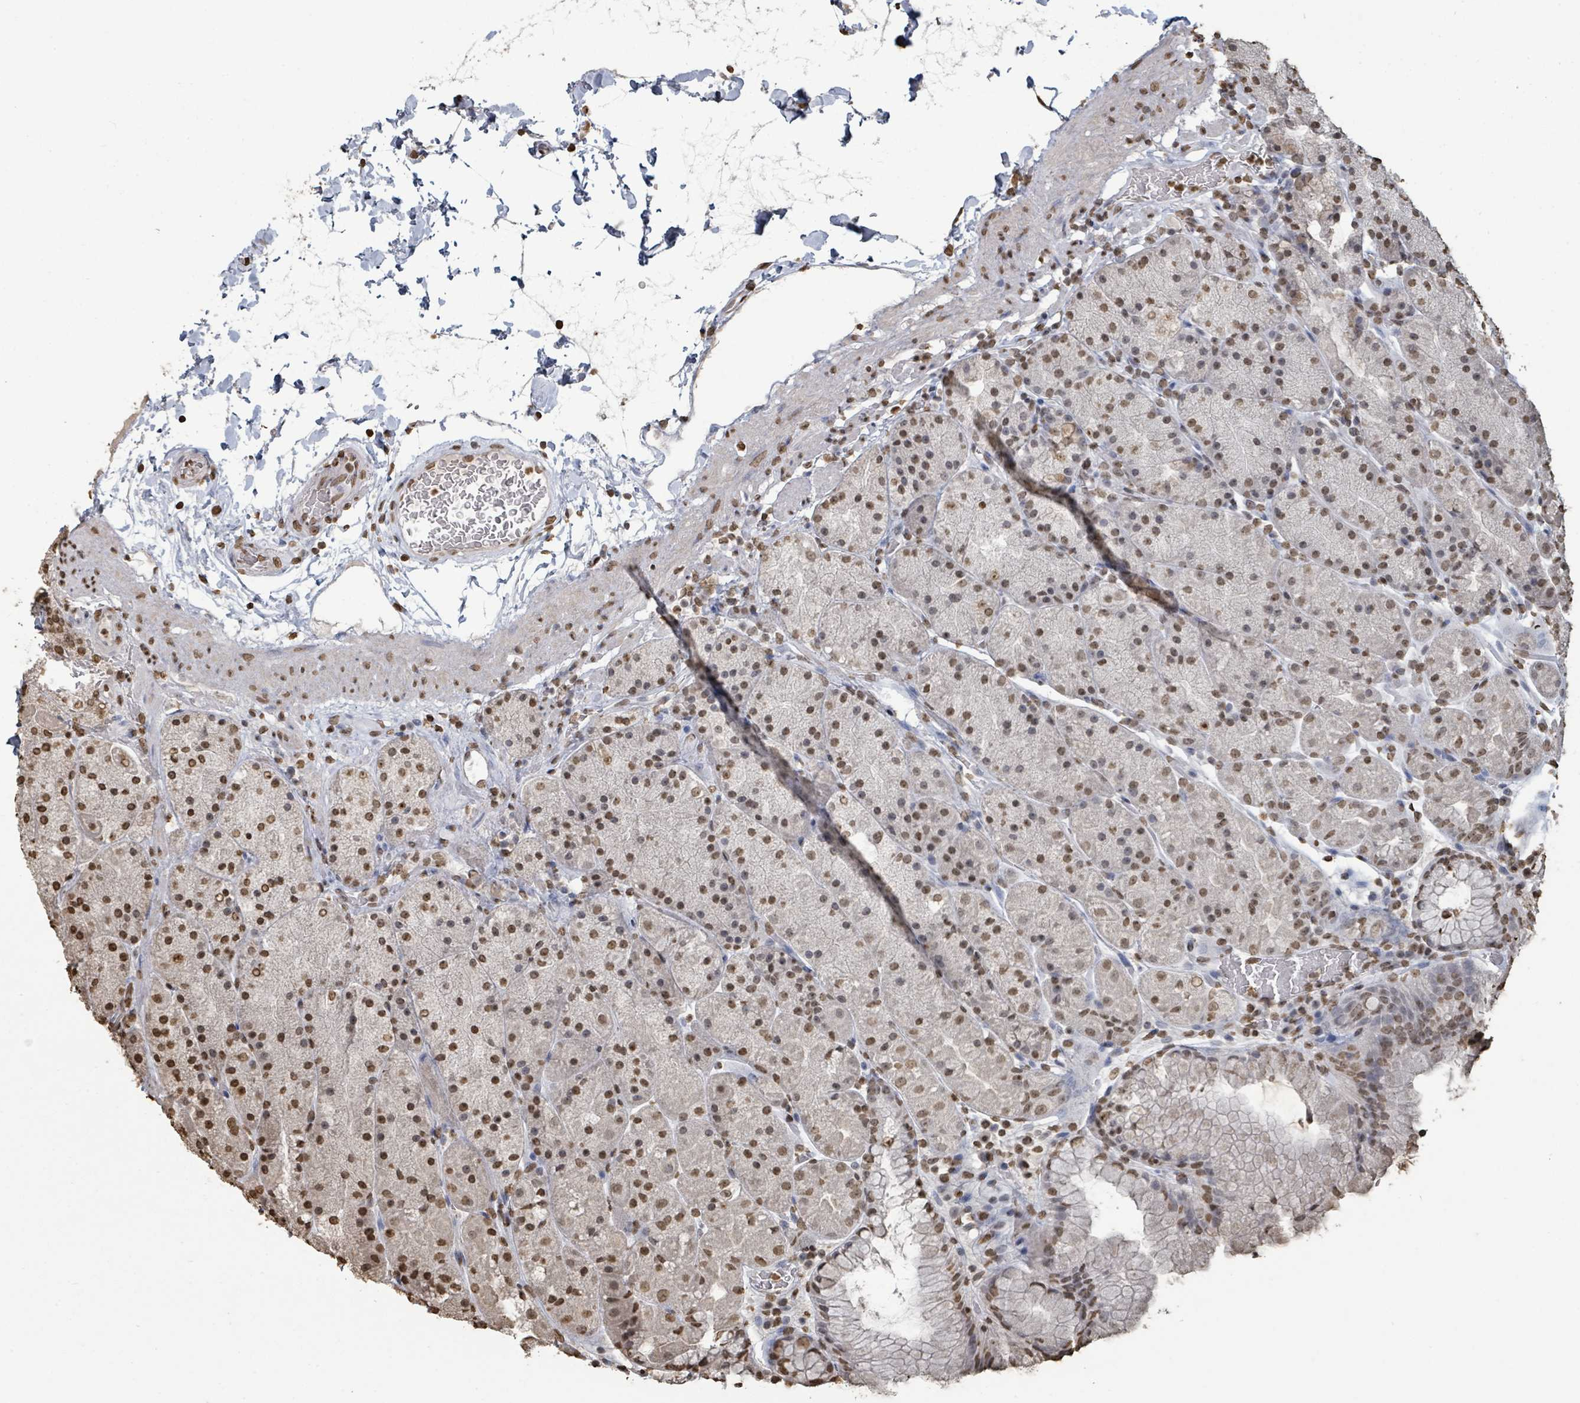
{"staining": {"intensity": "moderate", "quantity": "25%-75%", "location": "nuclear"}, "tissue": "stomach", "cell_type": "Glandular cells", "image_type": "normal", "snomed": [{"axis": "morphology", "description": "Normal tissue, NOS"}, {"axis": "topography", "description": "Stomach, upper"}, {"axis": "topography", "description": "Stomach, lower"}], "caption": "Immunohistochemical staining of normal human stomach exhibits 25%-75% levels of moderate nuclear protein positivity in approximately 25%-75% of glandular cells.", "gene": "MRPS12", "patient": {"sex": "male", "age": 67}}